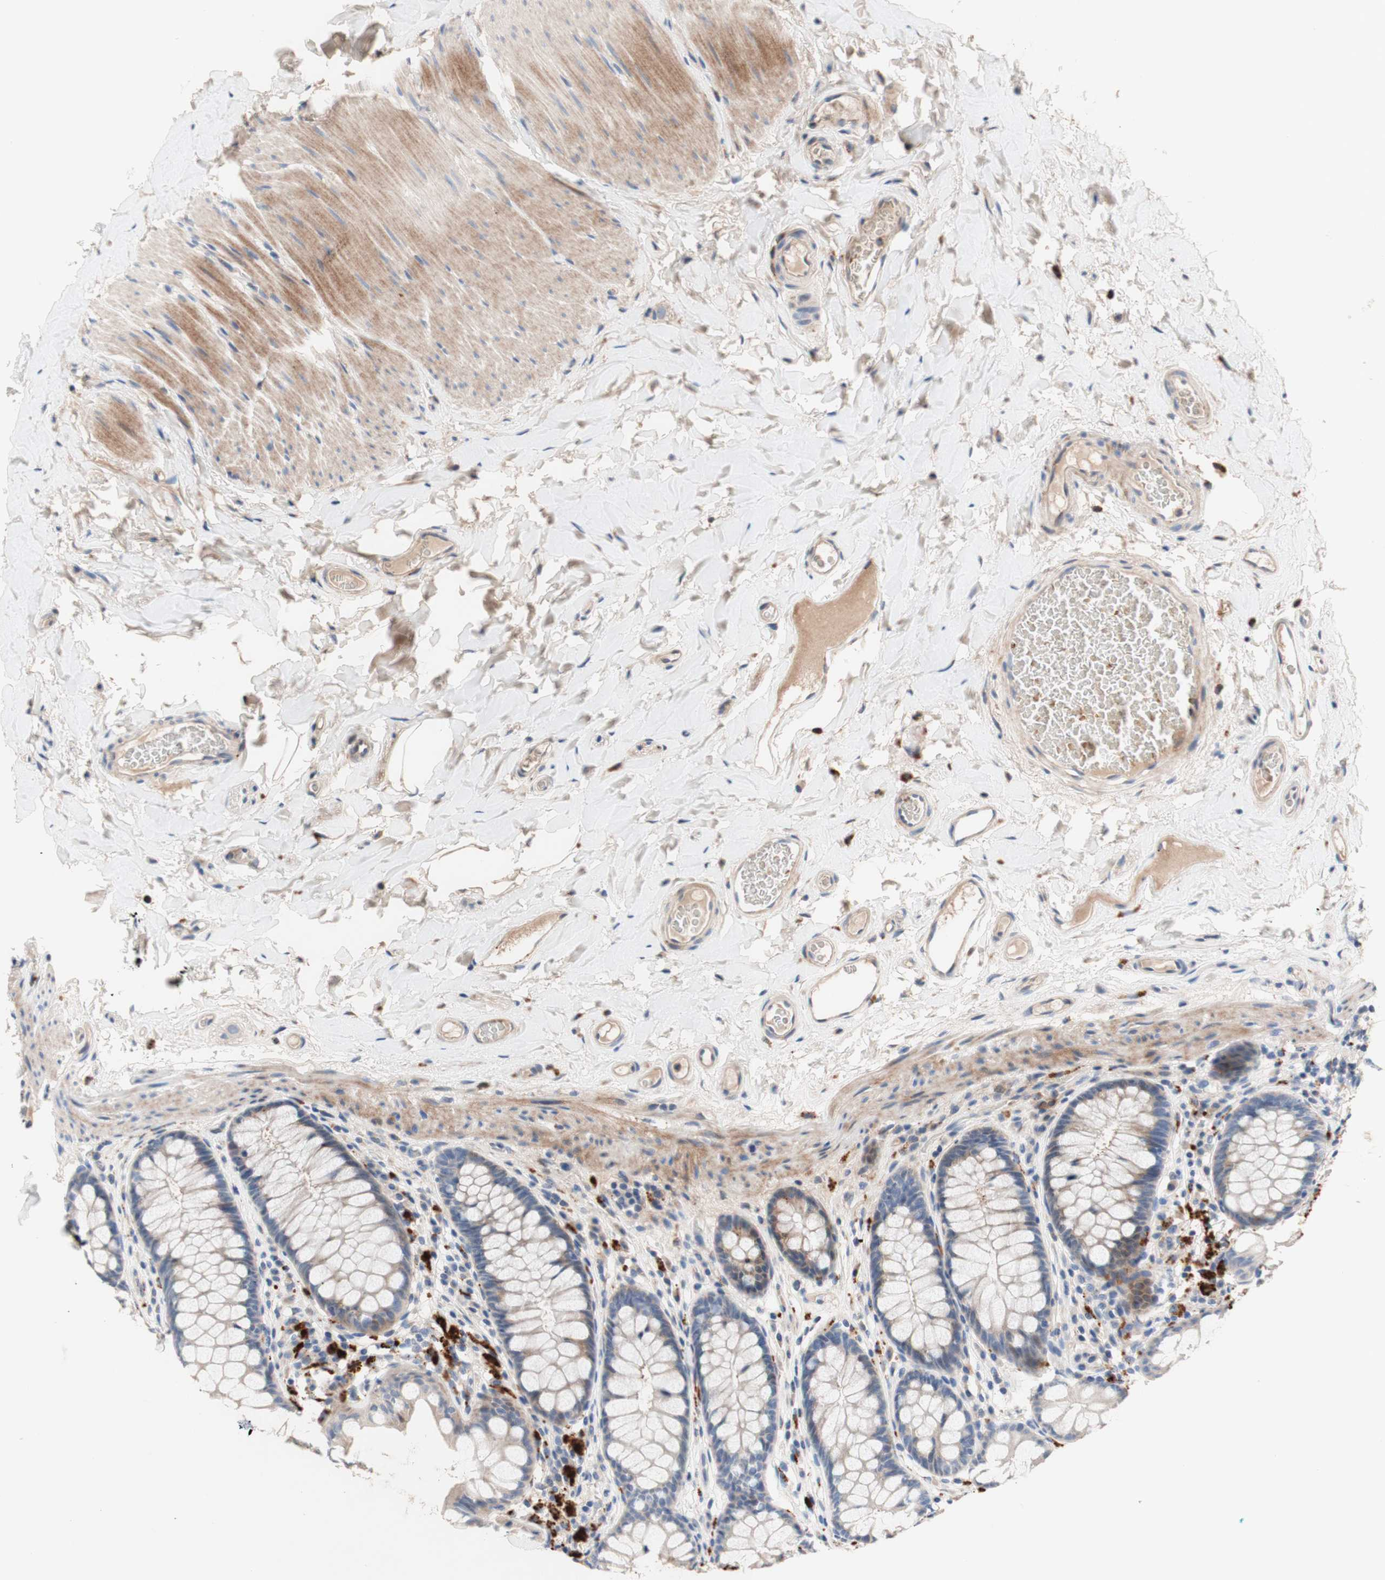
{"staining": {"intensity": "negative", "quantity": "none", "location": "none"}, "tissue": "colon", "cell_type": "Endothelial cells", "image_type": "normal", "snomed": [{"axis": "morphology", "description": "Normal tissue, NOS"}, {"axis": "topography", "description": "Colon"}], "caption": "Image shows no protein staining in endothelial cells of benign colon. (DAB IHC visualized using brightfield microscopy, high magnification).", "gene": "CDON", "patient": {"sex": "female", "age": 55}}